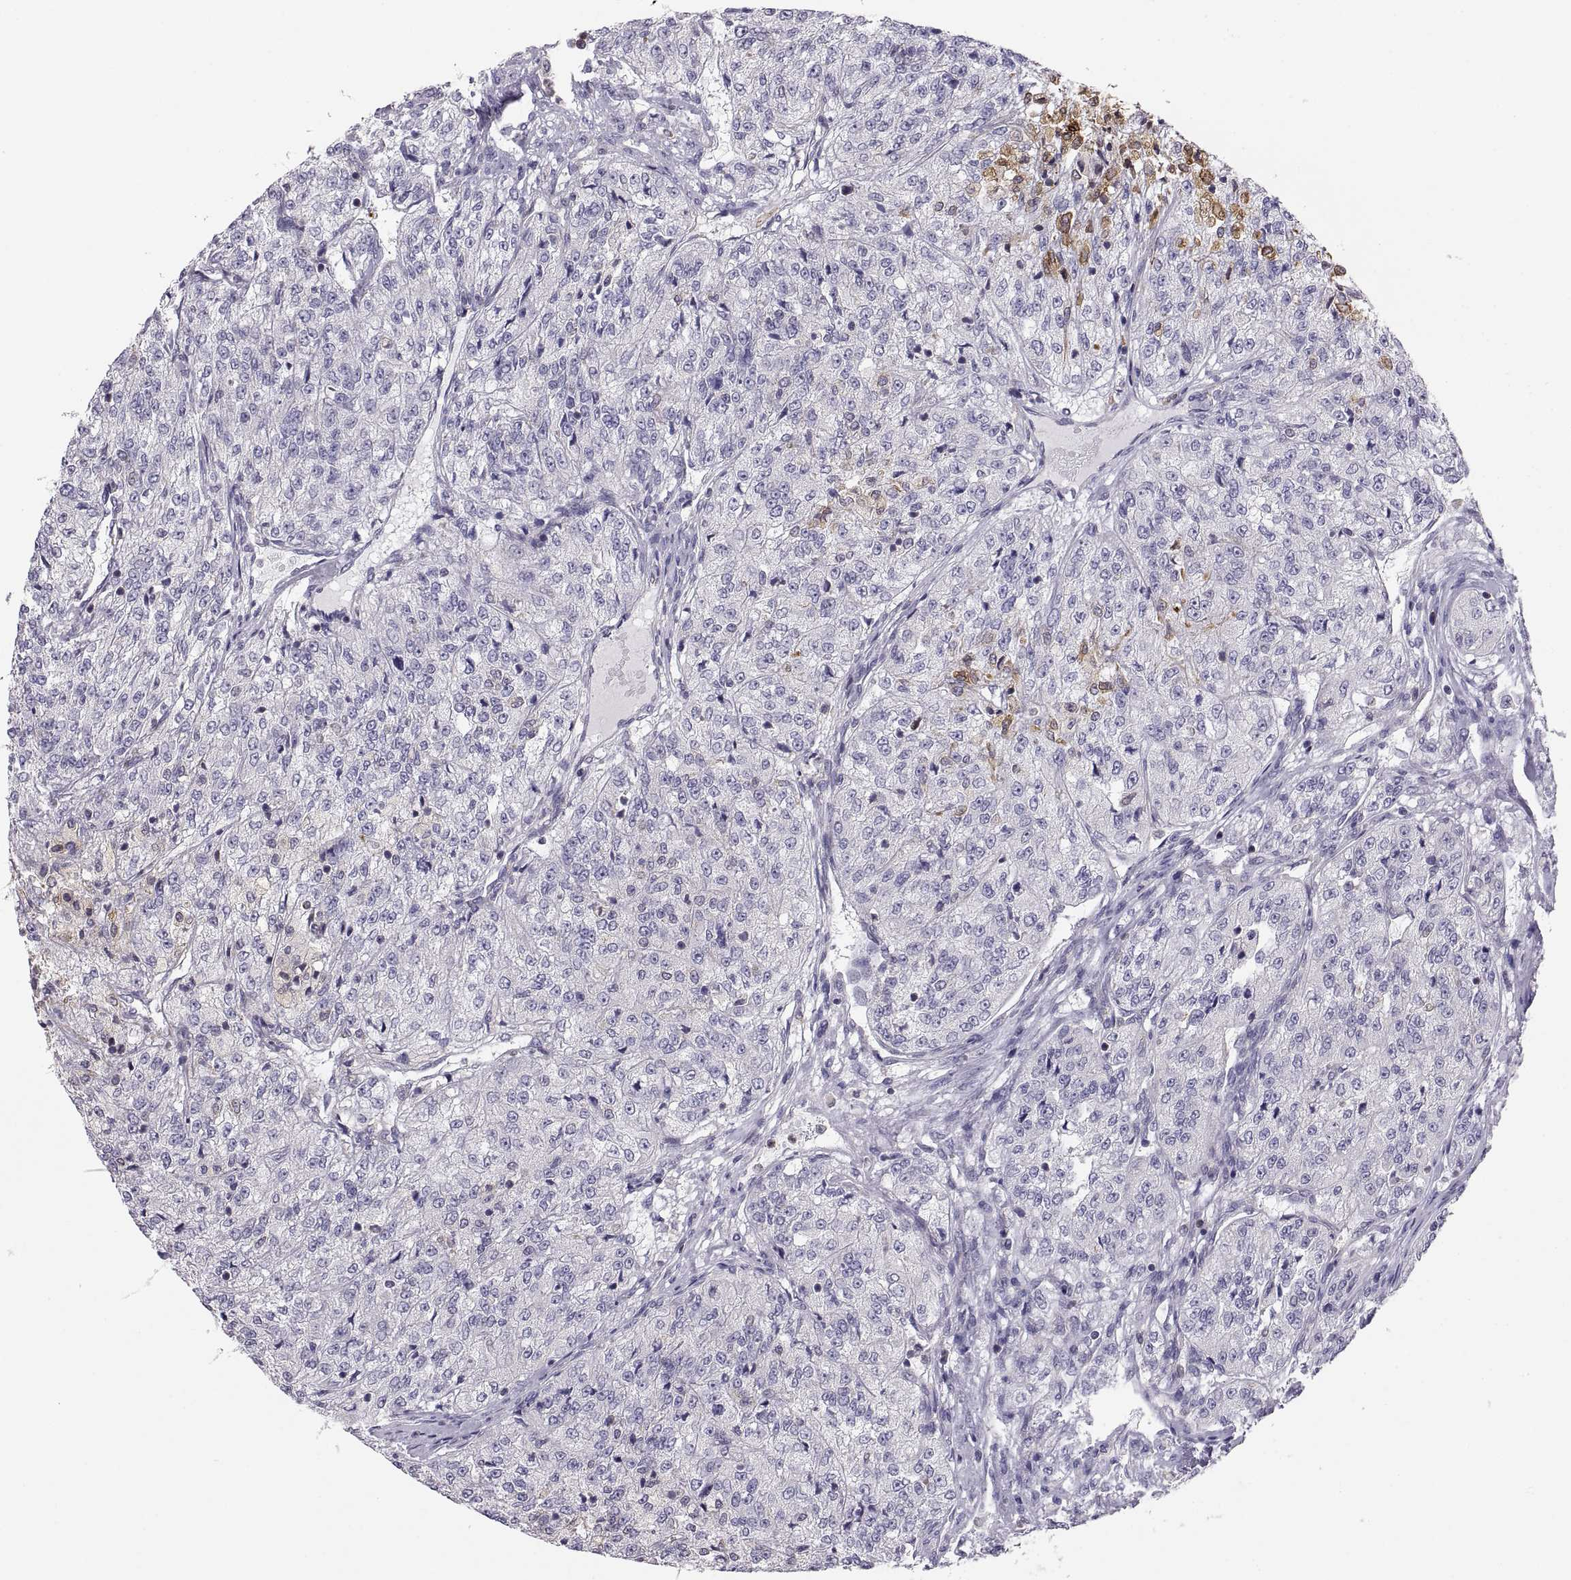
{"staining": {"intensity": "negative", "quantity": "none", "location": "none"}, "tissue": "renal cancer", "cell_type": "Tumor cells", "image_type": "cancer", "snomed": [{"axis": "morphology", "description": "Adenocarcinoma, NOS"}, {"axis": "topography", "description": "Kidney"}], "caption": "Immunohistochemical staining of human adenocarcinoma (renal) reveals no significant staining in tumor cells.", "gene": "ERO1A", "patient": {"sex": "female", "age": 63}}